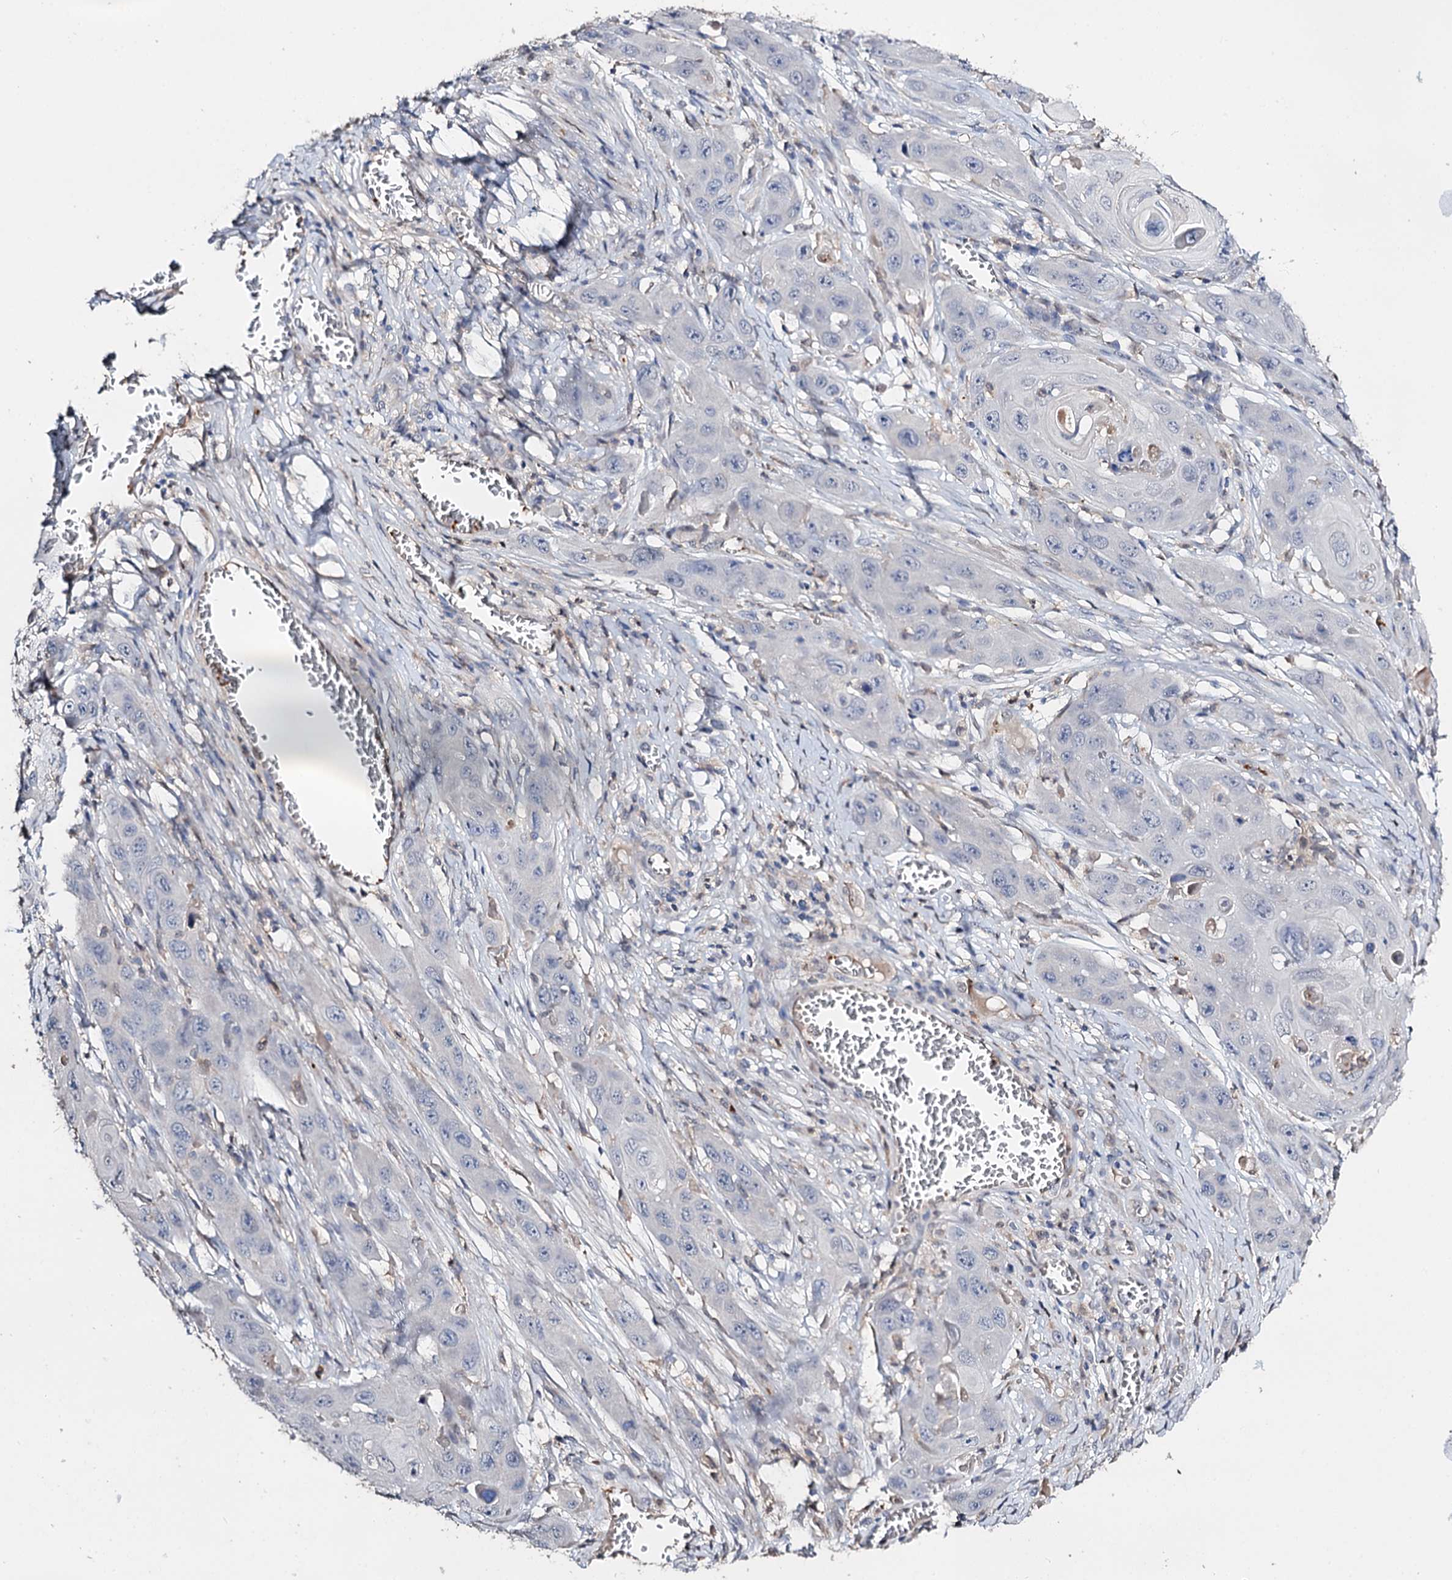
{"staining": {"intensity": "negative", "quantity": "none", "location": "none"}, "tissue": "skin cancer", "cell_type": "Tumor cells", "image_type": "cancer", "snomed": [{"axis": "morphology", "description": "Squamous cell carcinoma, NOS"}, {"axis": "topography", "description": "Skin"}], "caption": "IHC of human squamous cell carcinoma (skin) shows no positivity in tumor cells.", "gene": "DNAH6", "patient": {"sex": "male", "age": 55}}